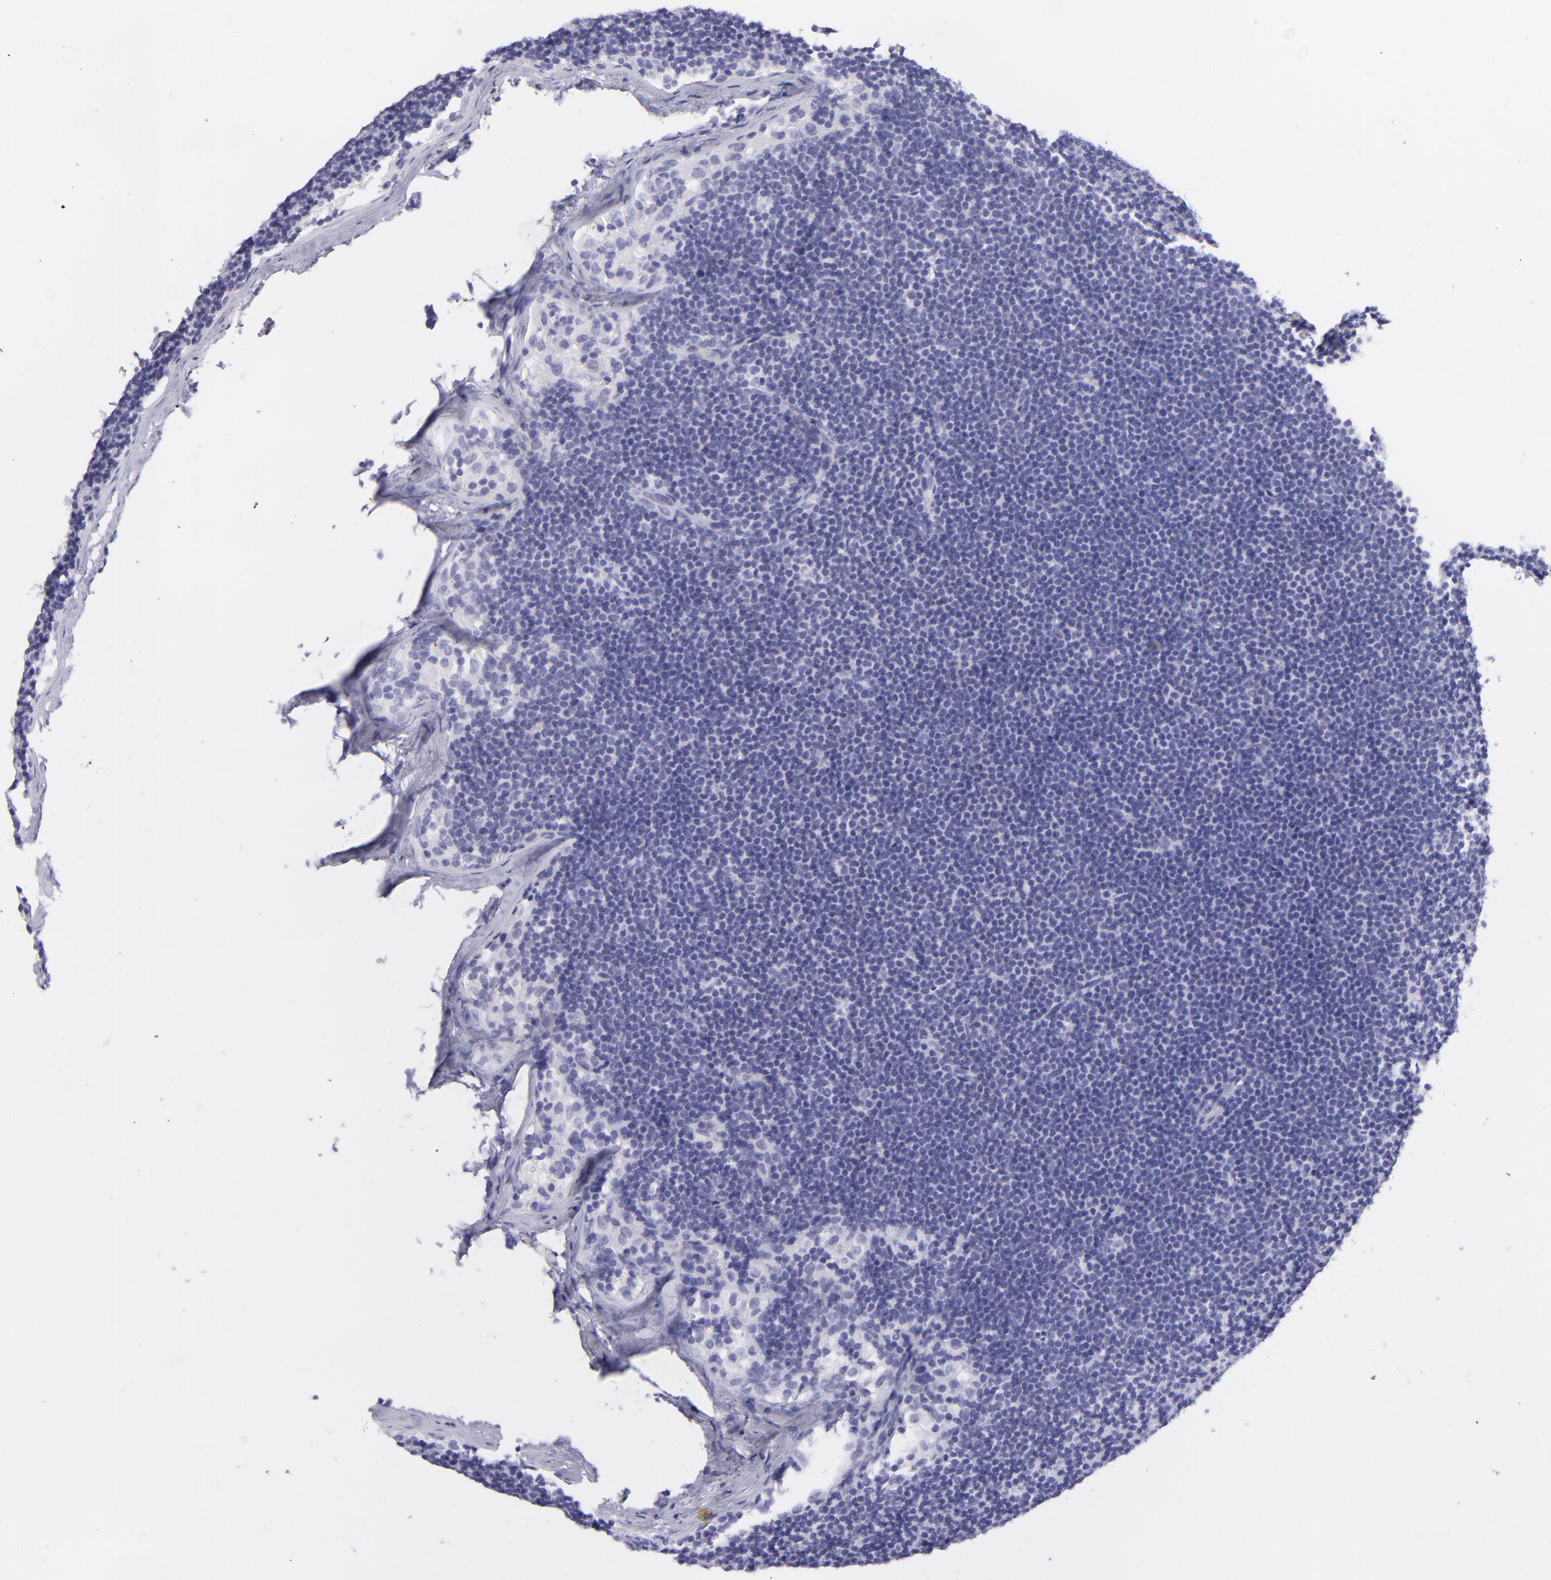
{"staining": {"intensity": "negative", "quantity": "none", "location": "none"}, "tissue": "lymphoma", "cell_type": "Tumor cells", "image_type": "cancer", "snomed": [{"axis": "morphology", "description": "Malignant lymphoma, non-Hodgkin's type, Low grade"}, {"axis": "topography", "description": "Lymph node"}], "caption": "DAB (3,3'-diaminobenzidine) immunohistochemical staining of lymphoma displays no significant positivity in tumor cells.", "gene": "PIP", "patient": {"sex": "female", "age": 73}}